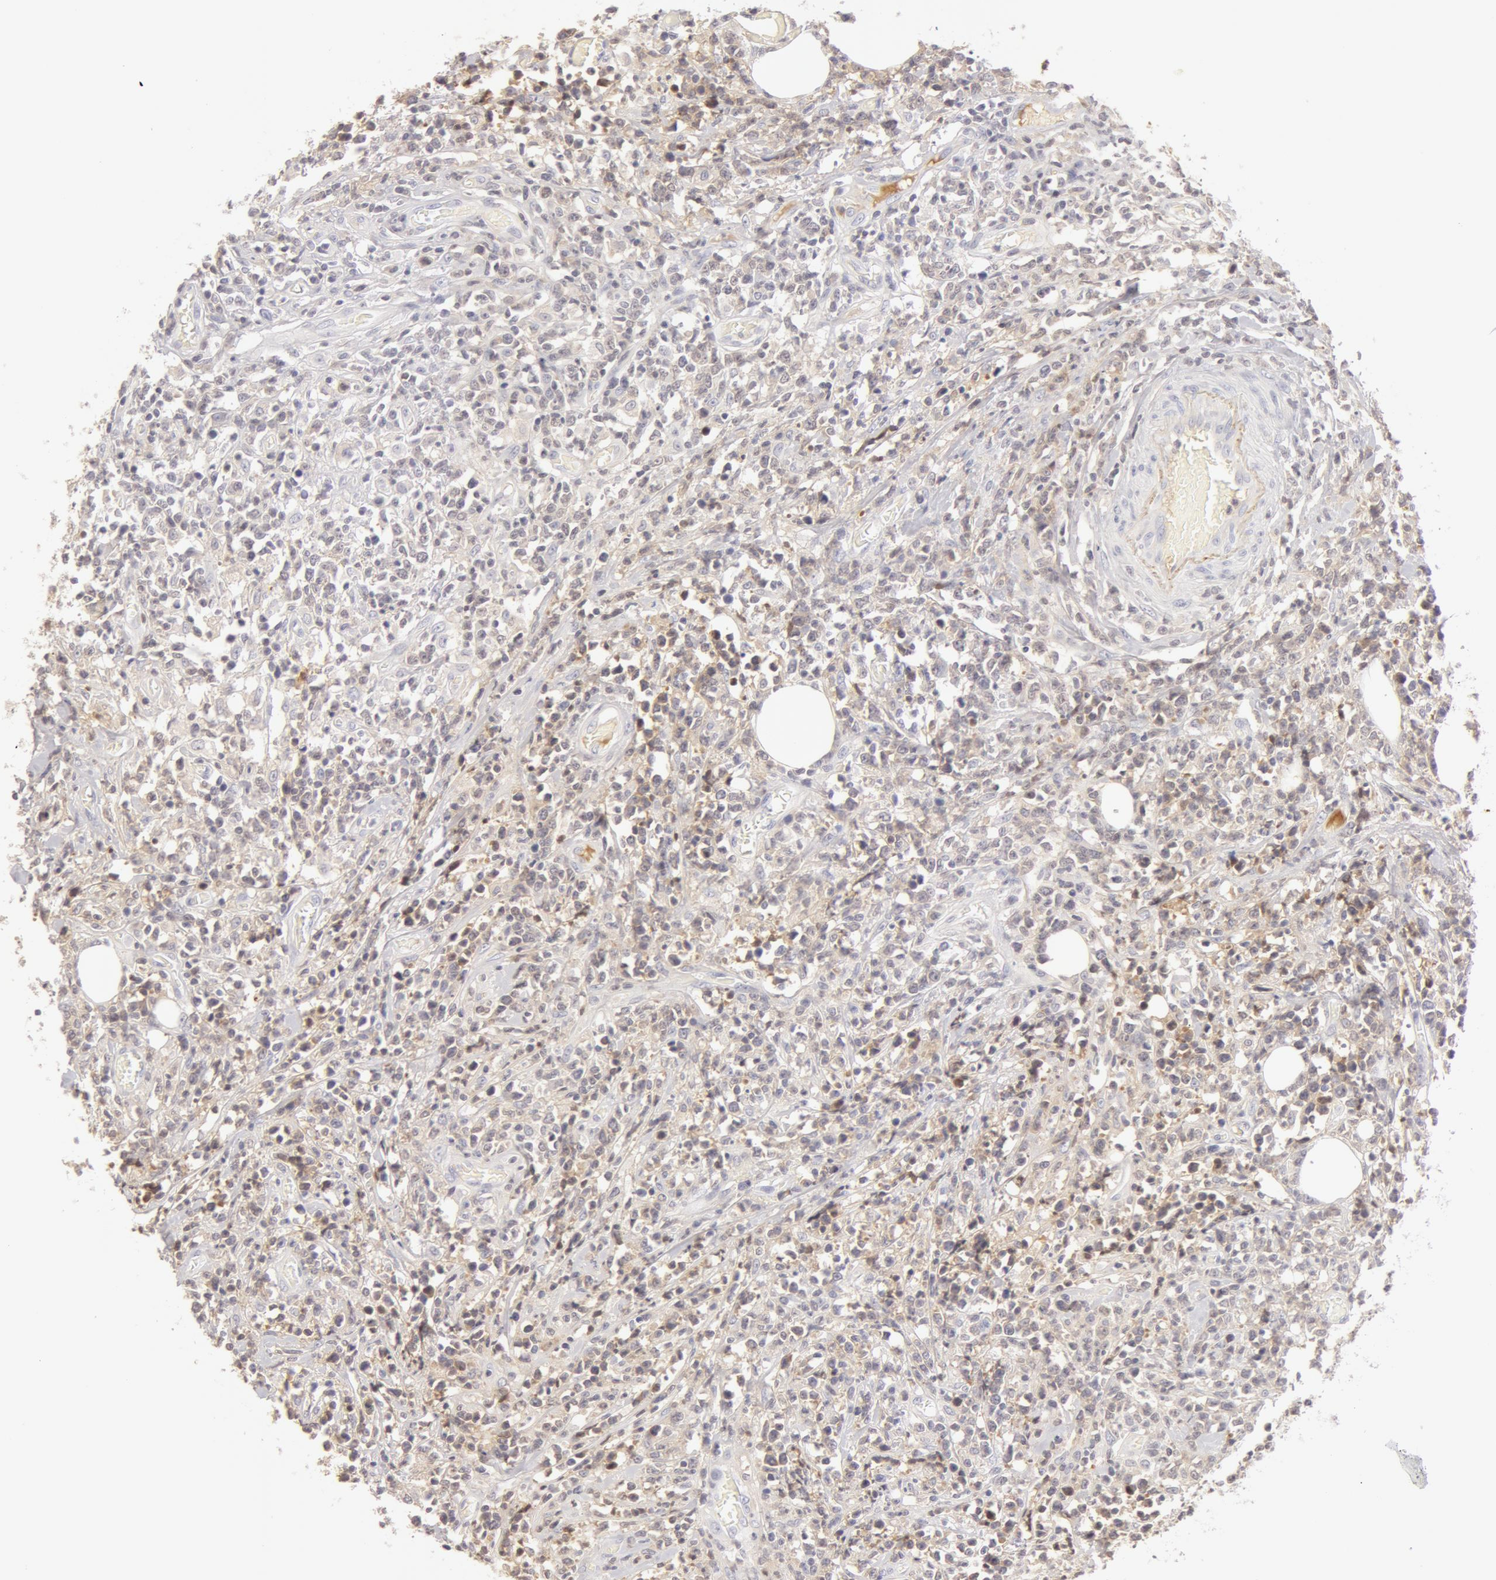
{"staining": {"intensity": "negative", "quantity": "none", "location": "none"}, "tissue": "lymphoma", "cell_type": "Tumor cells", "image_type": "cancer", "snomed": [{"axis": "morphology", "description": "Malignant lymphoma, non-Hodgkin's type, High grade"}, {"axis": "topography", "description": "Colon"}], "caption": "An IHC image of high-grade malignant lymphoma, non-Hodgkin's type is shown. There is no staining in tumor cells of high-grade malignant lymphoma, non-Hodgkin's type. The staining was performed using DAB to visualize the protein expression in brown, while the nuclei were stained in blue with hematoxylin (Magnification: 20x).", "gene": "AHSG", "patient": {"sex": "male", "age": 82}}